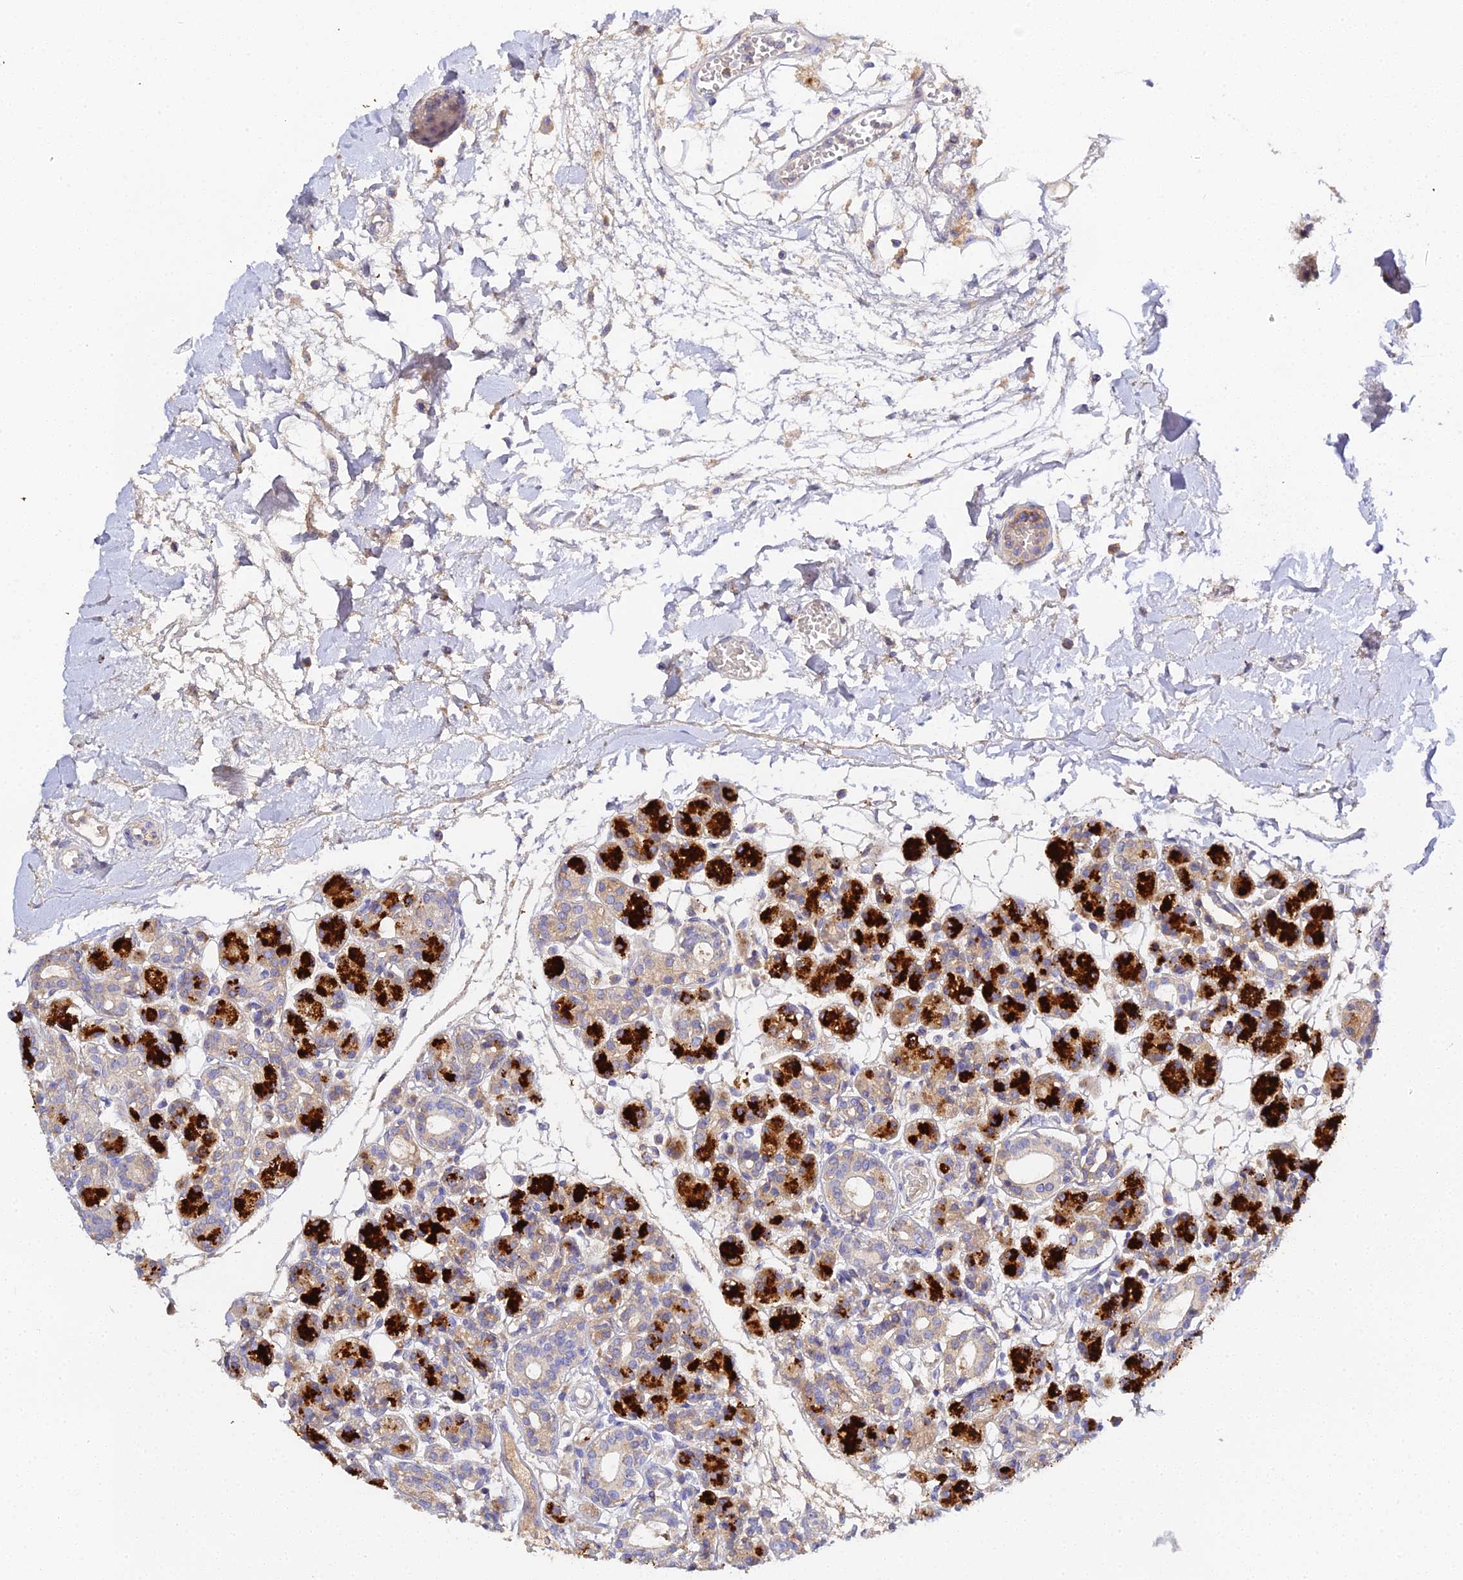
{"staining": {"intensity": "strong", "quantity": "25%-75%", "location": "cytoplasmic/membranous"}, "tissue": "head and neck cancer", "cell_type": "Tumor cells", "image_type": "cancer", "snomed": [{"axis": "morphology", "description": "Adenocarcinoma, NOS"}, {"axis": "morphology", "description": "Adenocarcinoma, metastatic, NOS"}, {"axis": "topography", "description": "Head-Neck"}], "caption": "A high-resolution micrograph shows immunohistochemistry staining of head and neck metastatic adenocarcinoma, which shows strong cytoplasmic/membranous positivity in about 25%-75% of tumor cells. (IHC, brightfield microscopy, high magnification).", "gene": "SCX", "patient": {"sex": "male", "age": 75}}